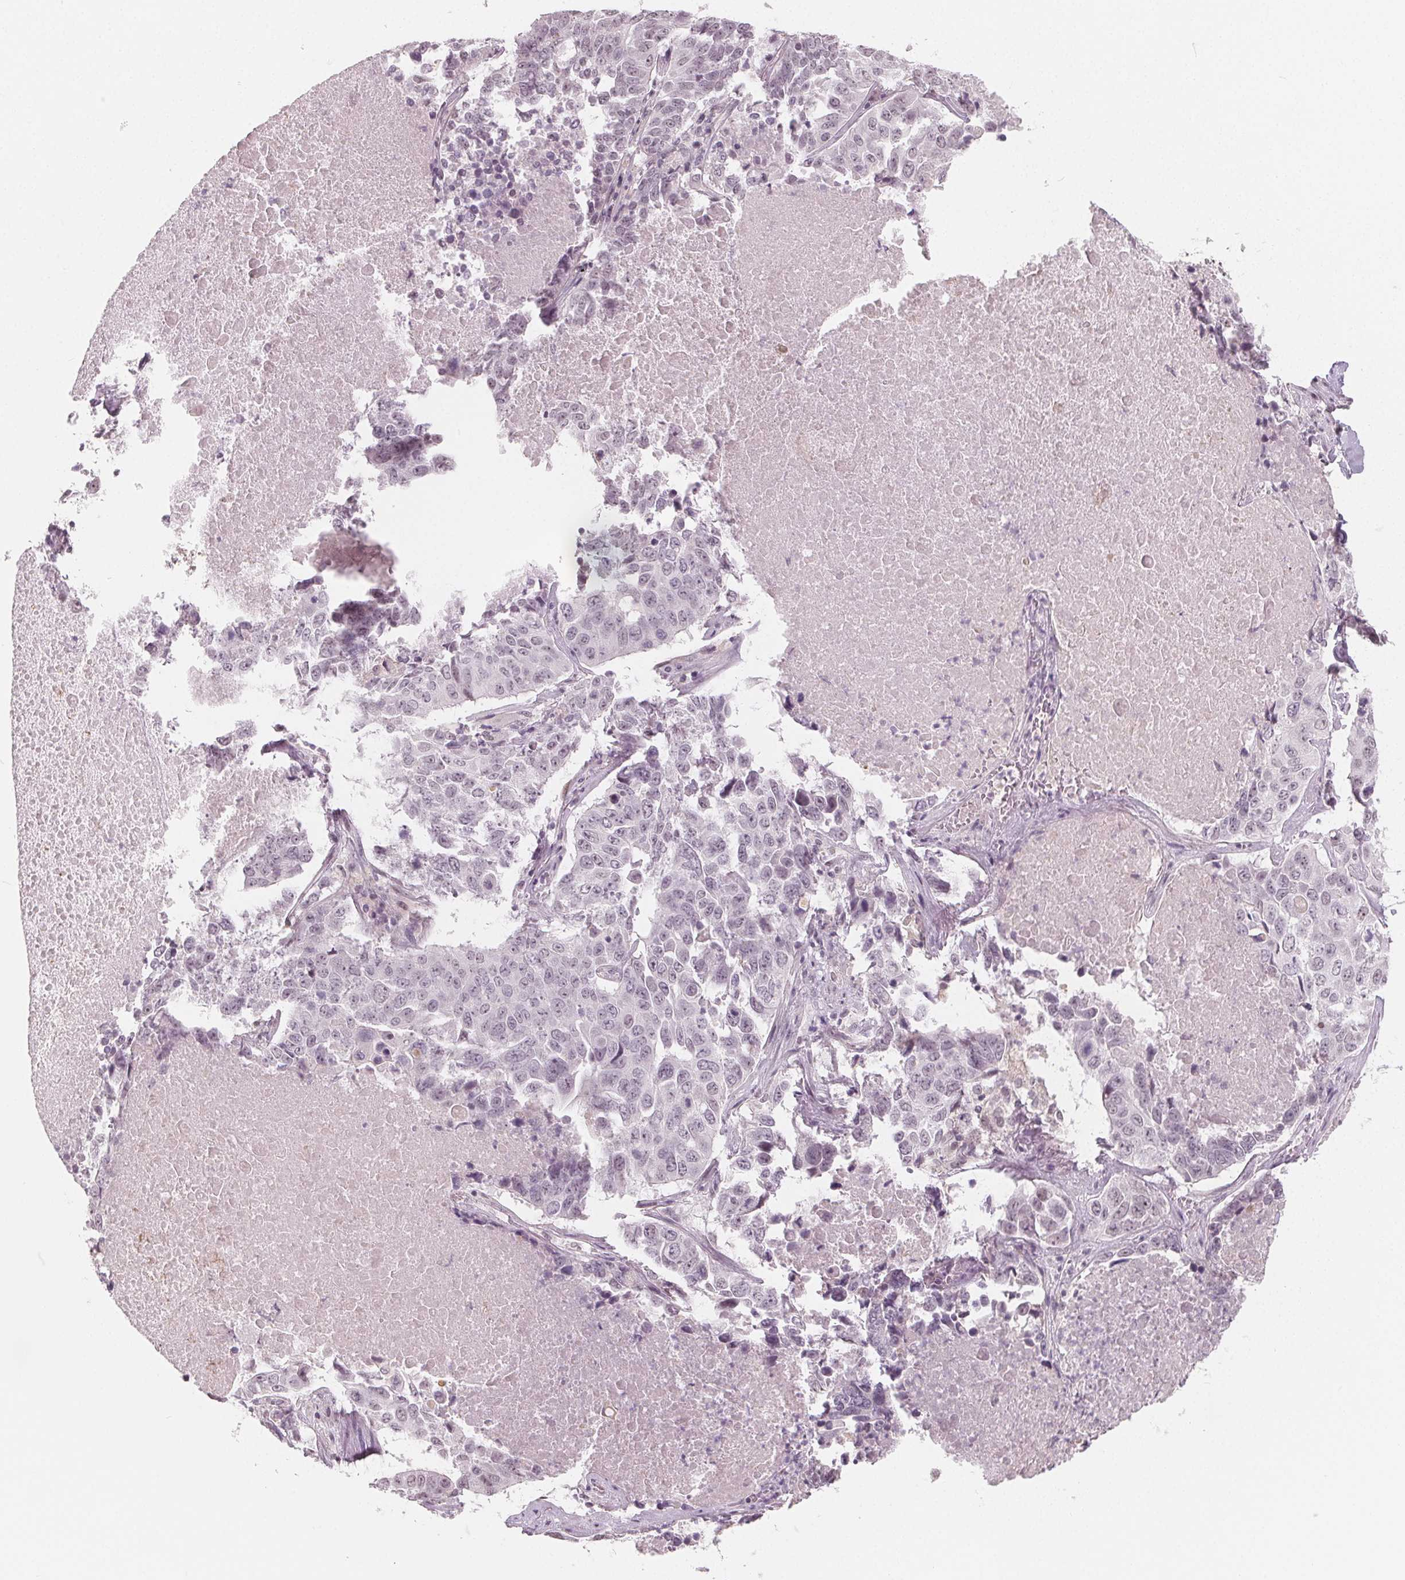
{"staining": {"intensity": "weak", "quantity": "<25%", "location": "nuclear"}, "tissue": "lung cancer", "cell_type": "Tumor cells", "image_type": "cancer", "snomed": [{"axis": "morphology", "description": "Normal tissue, NOS"}, {"axis": "morphology", "description": "Squamous cell carcinoma, NOS"}, {"axis": "topography", "description": "Bronchus"}, {"axis": "topography", "description": "Lung"}], "caption": "This is a histopathology image of immunohistochemistry staining of lung cancer (squamous cell carcinoma), which shows no positivity in tumor cells.", "gene": "NUP210L", "patient": {"sex": "male", "age": 64}}